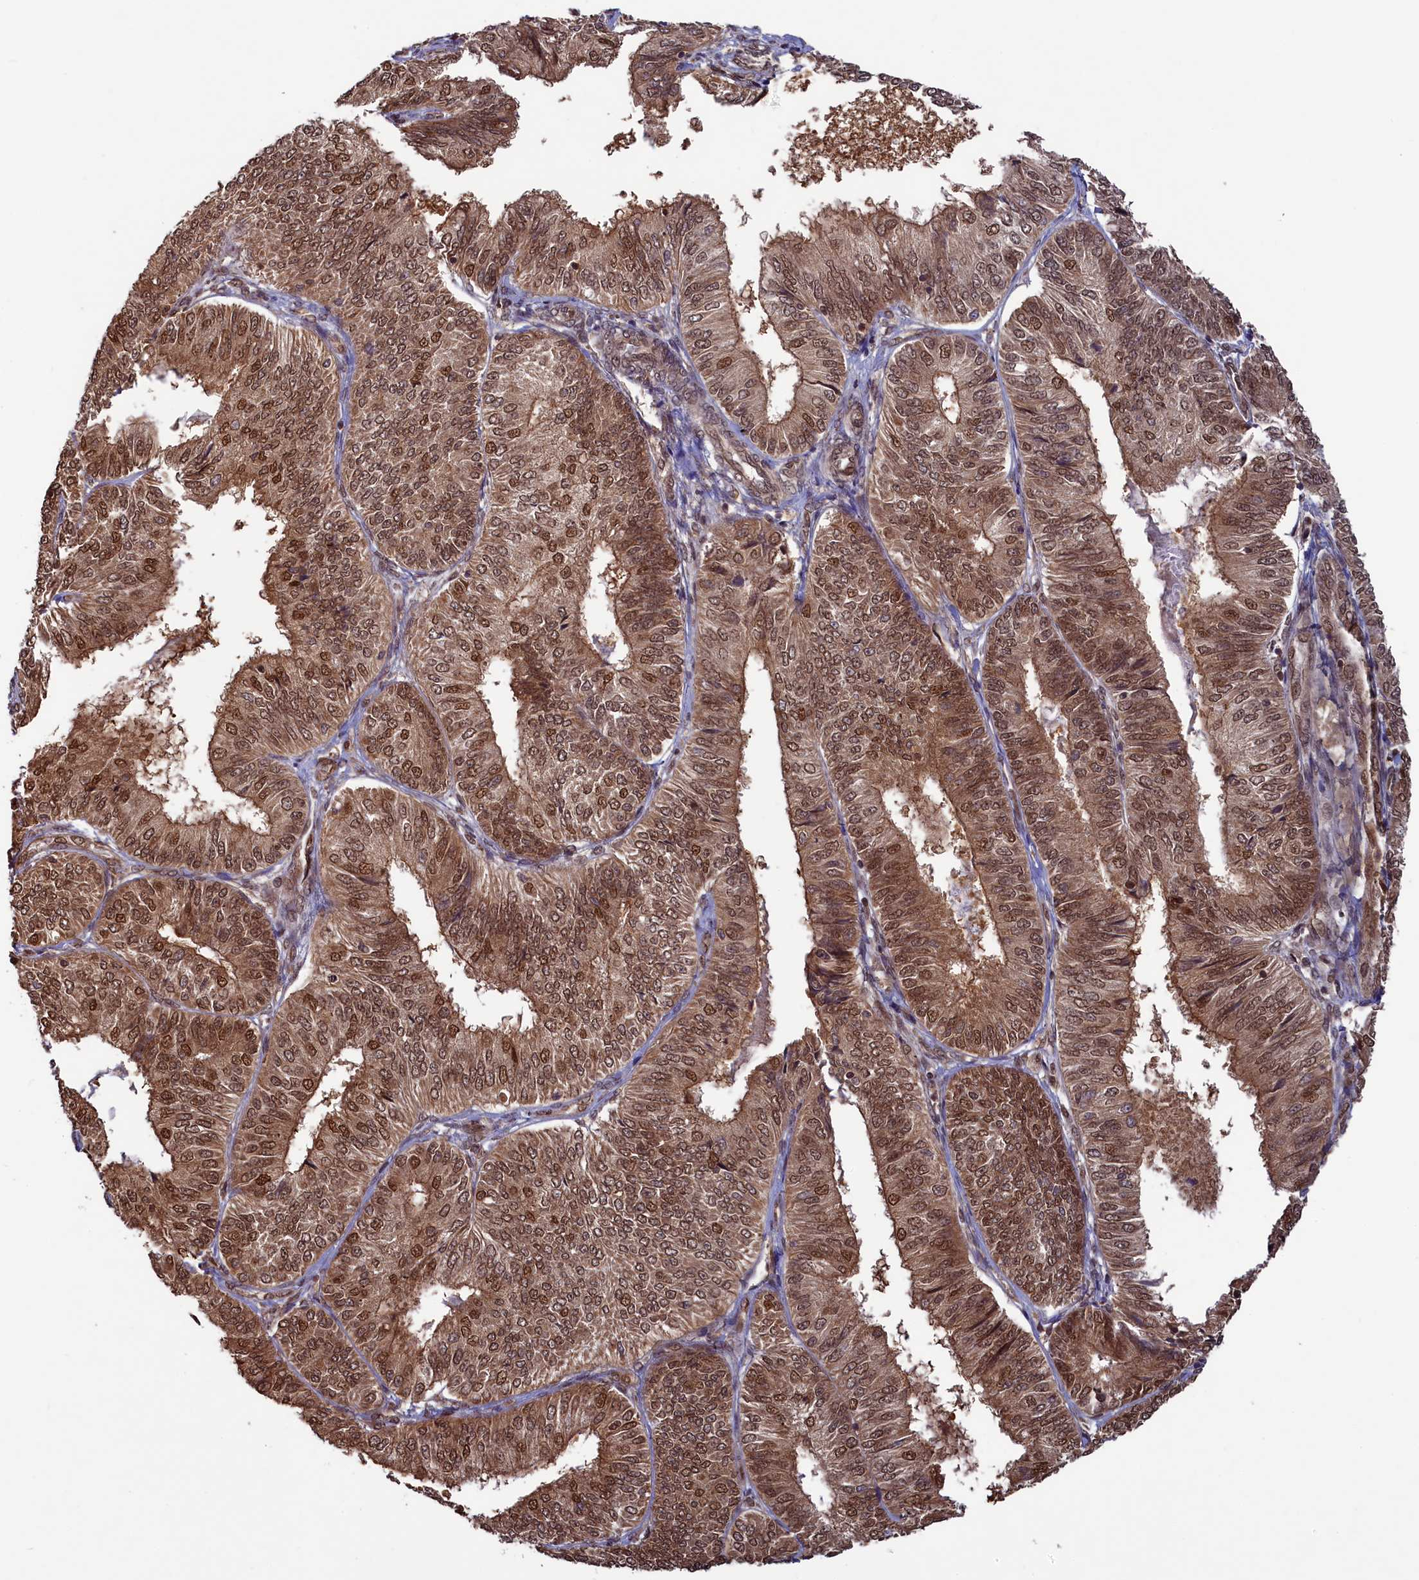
{"staining": {"intensity": "moderate", "quantity": ">75%", "location": "cytoplasmic/membranous,nuclear"}, "tissue": "endometrial cancer", "cell_type": "Tumor cells", "image_type": "cancer", "snomed": [{"axis": "morphology", "description": "Adenocarcinoma, NOS"}, {"axis": "topography", "description": "Endometrium"}], "caption": "Immunohistochemical staining of endometrial adenocarcinoma exhibits moderate cytoplasmic/membranous and nuclear protein positivity in approximately >75% of tumor cells.", "gene": "NAE1", "patient": {"sex": "female", "age": 58}}